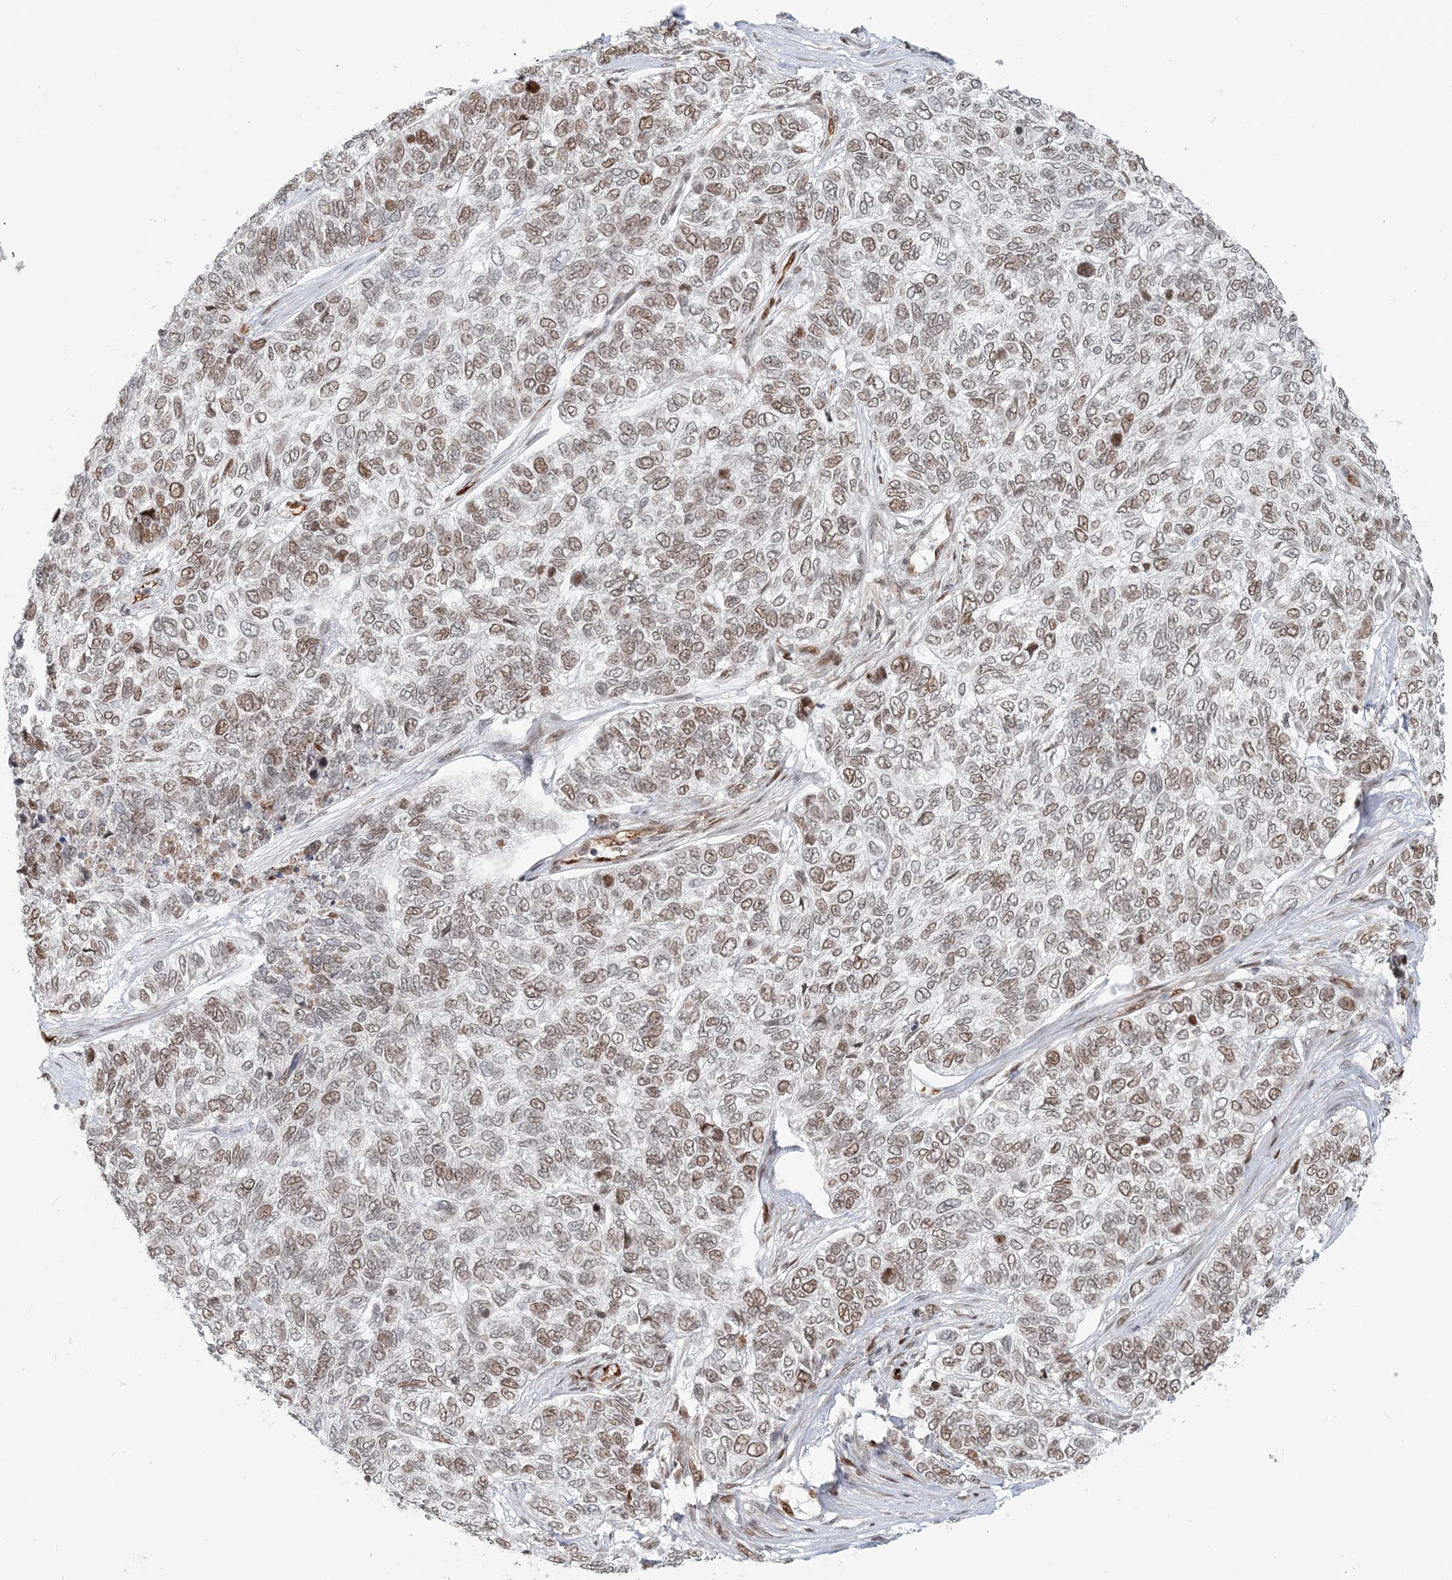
{"staining": {"intensity": "moderate", "quantity": ">75%", "location": "nuclear"}, "tissue": "skin cancer", "cell_type": "Tumor cells", "image_type": "cancer", "snomed": [{"axis": "morphology", "description": "Basal cell carcinoma"}, {"axis": "topography", "description": "Skin"}], "caption": "IHC of human skin cancer exhibits medium levels of moderate nuclear positivity in approximately >75% of tumor cells.", "gene": "BAZ1B", "patient": {"sex": "female", "age": 65}}